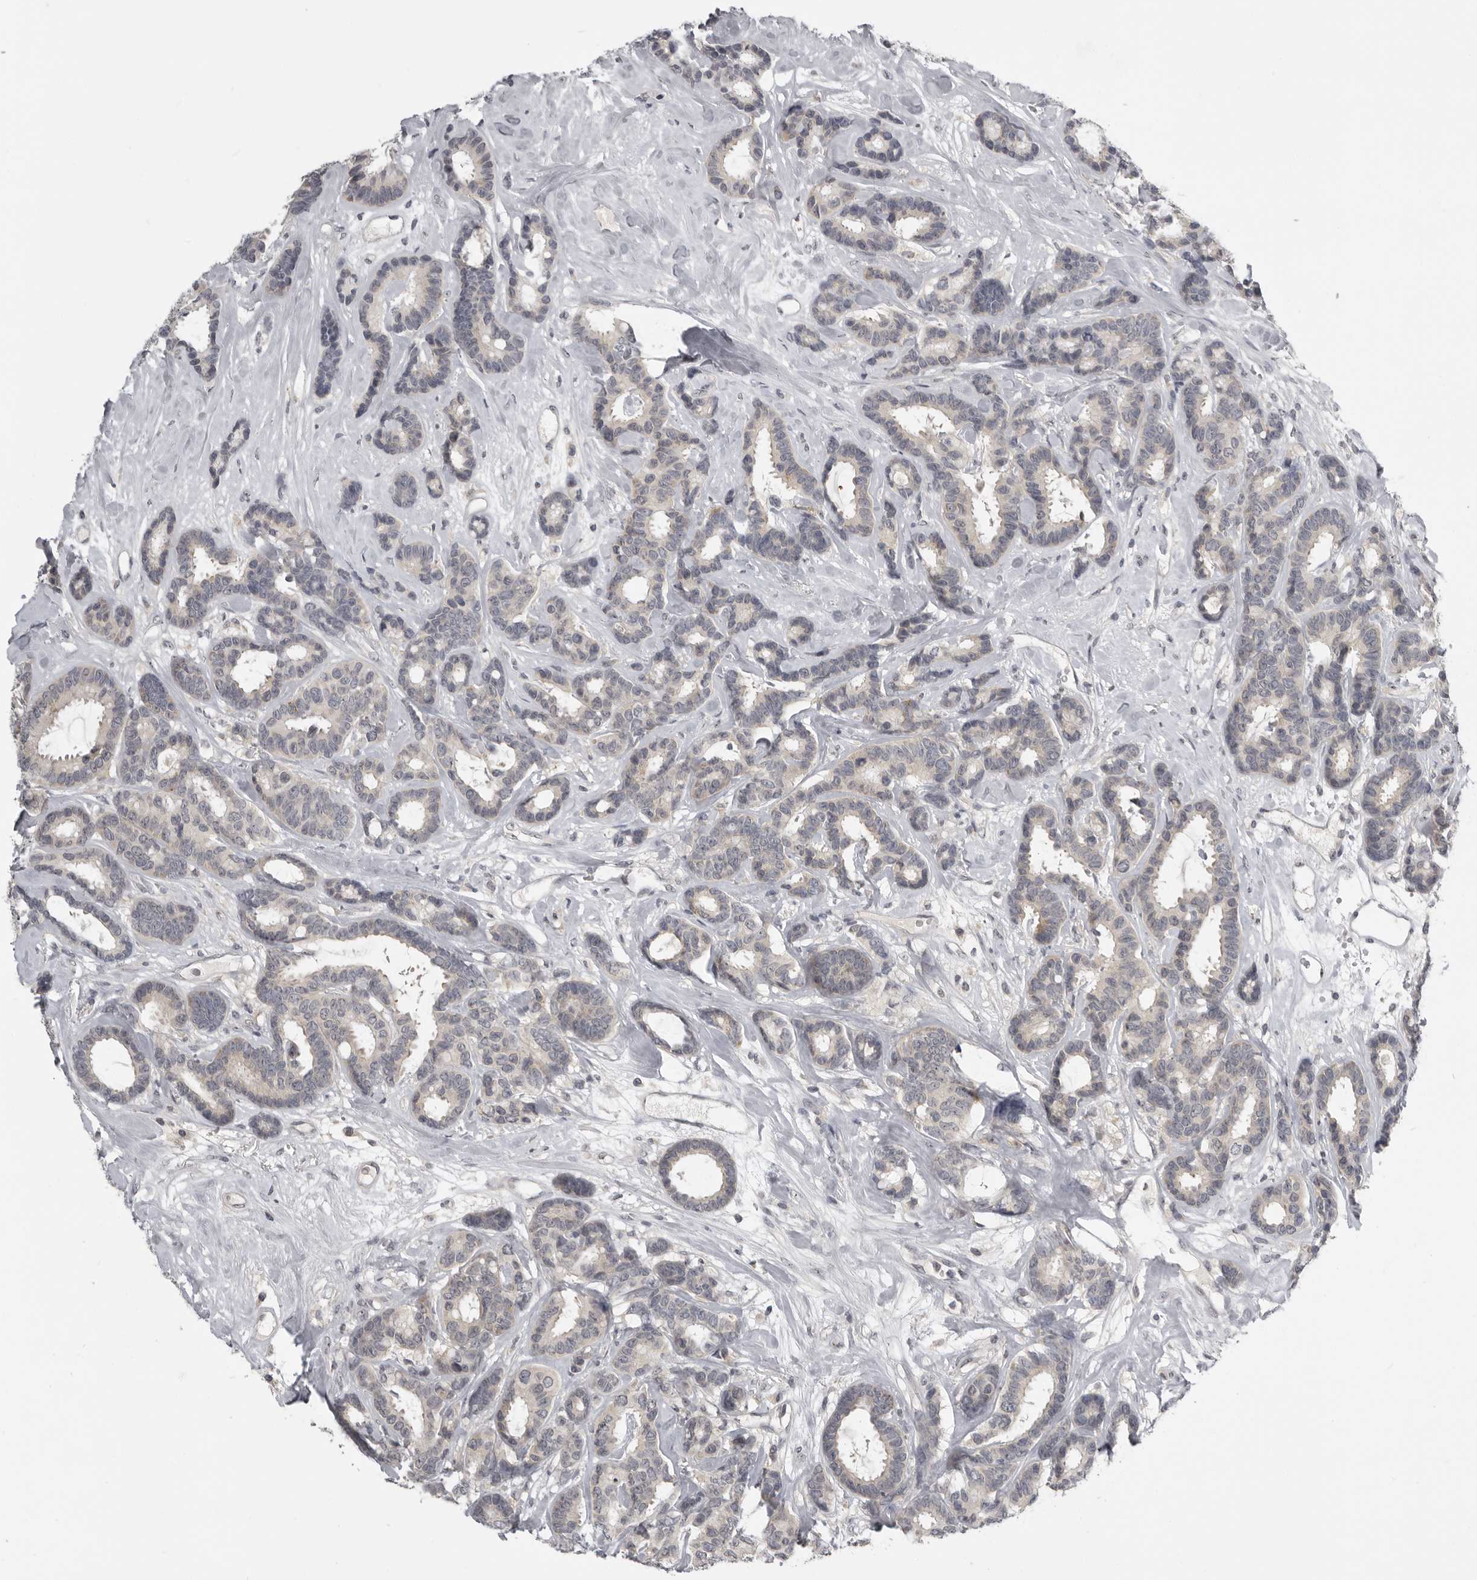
{"staining": {"intensity": "negative", "quantity": "none", "location": "none"}, "tissue": "breast cancer", "cell_type": "Tumor cells", "image_type": "cancer", "snomed": [{"axis": "morphology", "description": "Duct carcinoma"}, {"axis": "topography", "description": "Breast"}], "caption": "IHC histopathology image of breast cancer stained for a protein (brown), which exhibits no staining in tumor cells.", "gene": "MRTO4", "patient": {"sex": "female", "age": 87}}